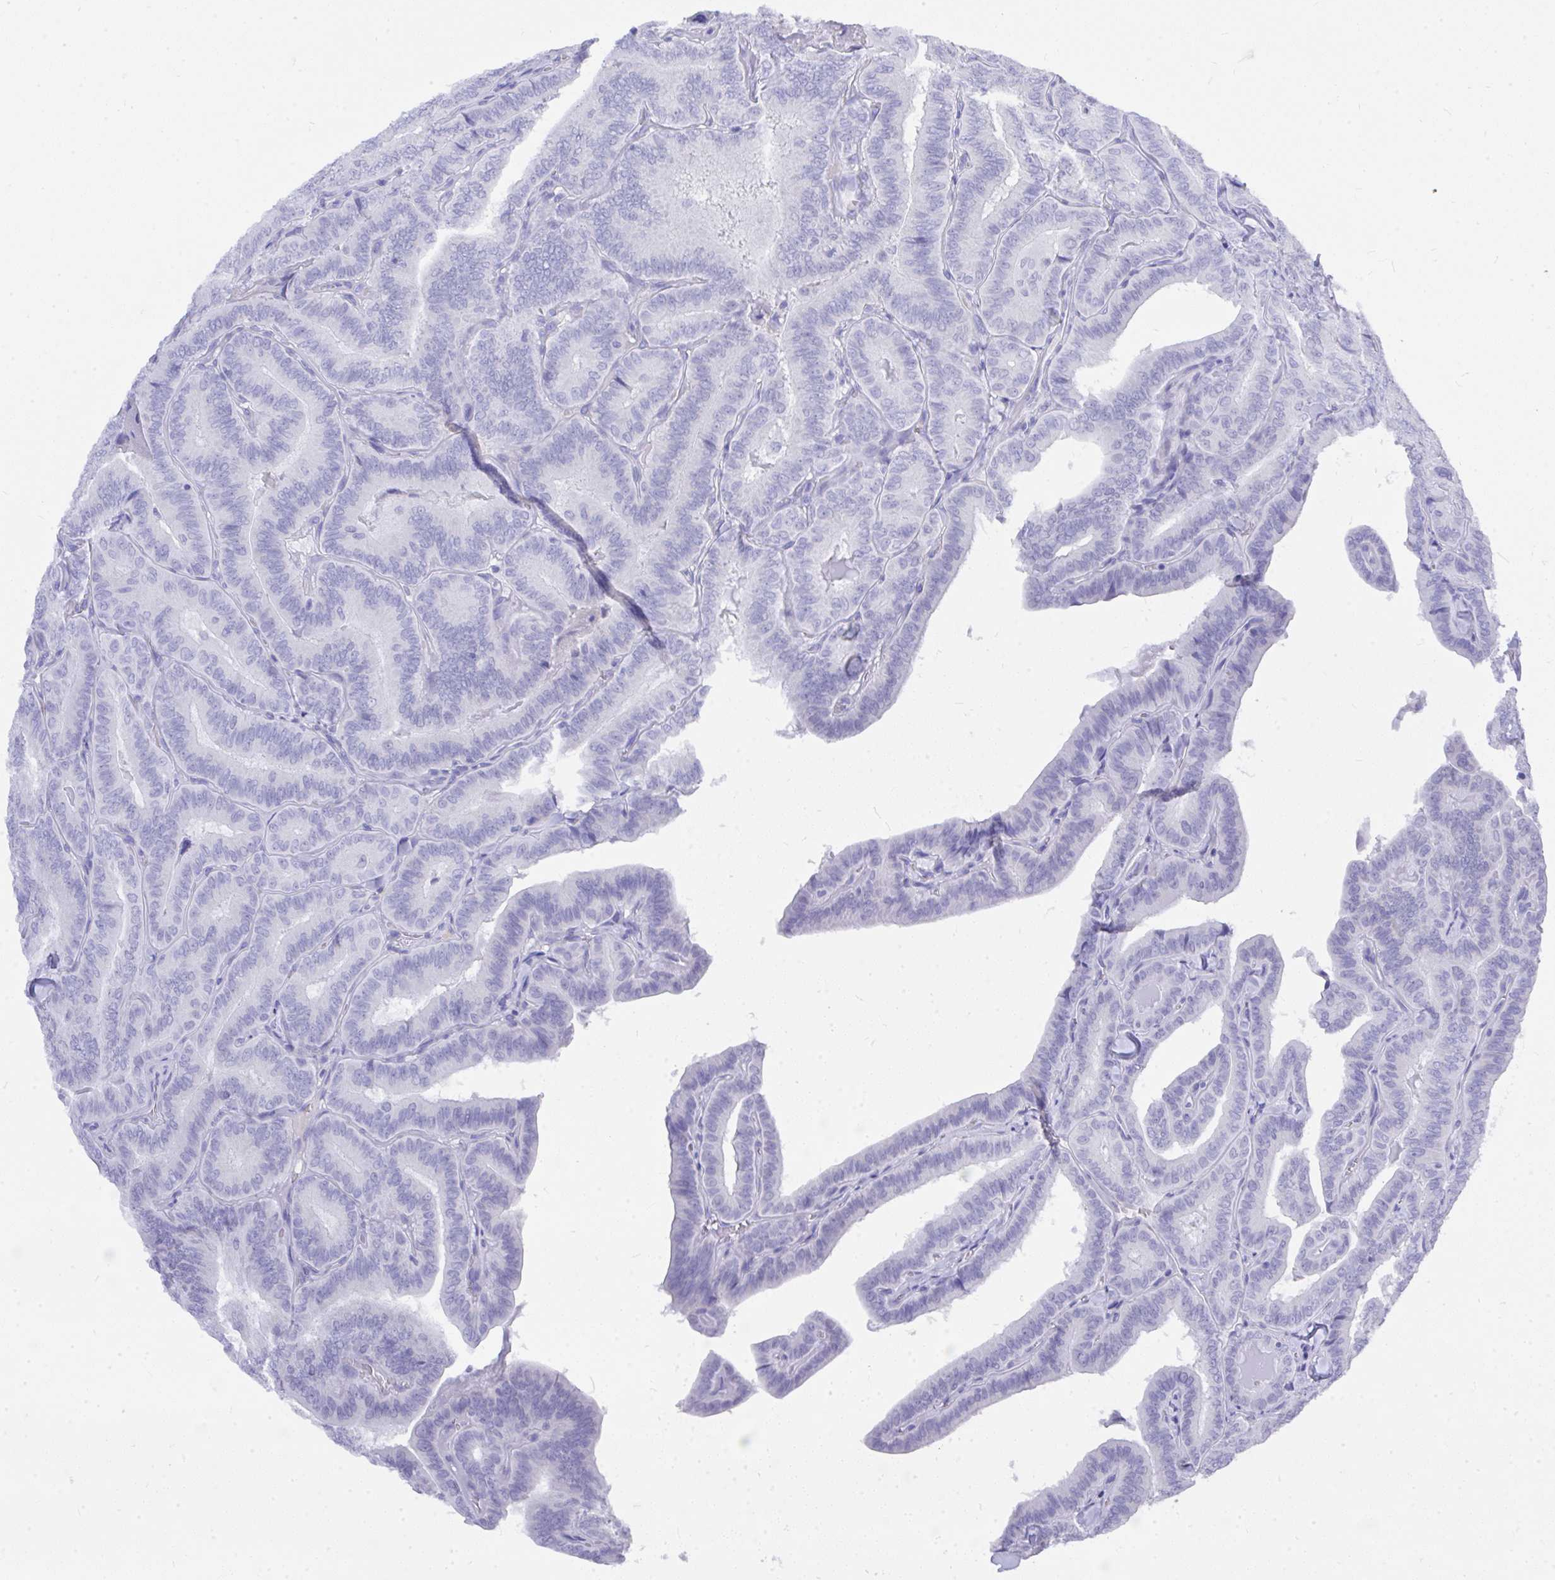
{"staining": {"intensity": "negative", "quantity": "none", "location": "none"}, "tissue": "thyroid cancer", "cell_type": "Tumor cells", "image_type": "cancer", "snomed": [{"axis": "morphology", "description": "Papillary adenocarcinoma, NOS"}, {"axis": "topography", "description": "Thyroid gland"}], "caption": "High magnification brightfield microscopy of thyroid cancer (papillary adenocarcinoma) stained with DAB (3,3'-diaminobenzidine) (brown) and counterstained with hematoxylin (blue): tumor cells show no significant positivity.", "gene": "MS4A12", "patient": {"sex": "male", "age": 61}}